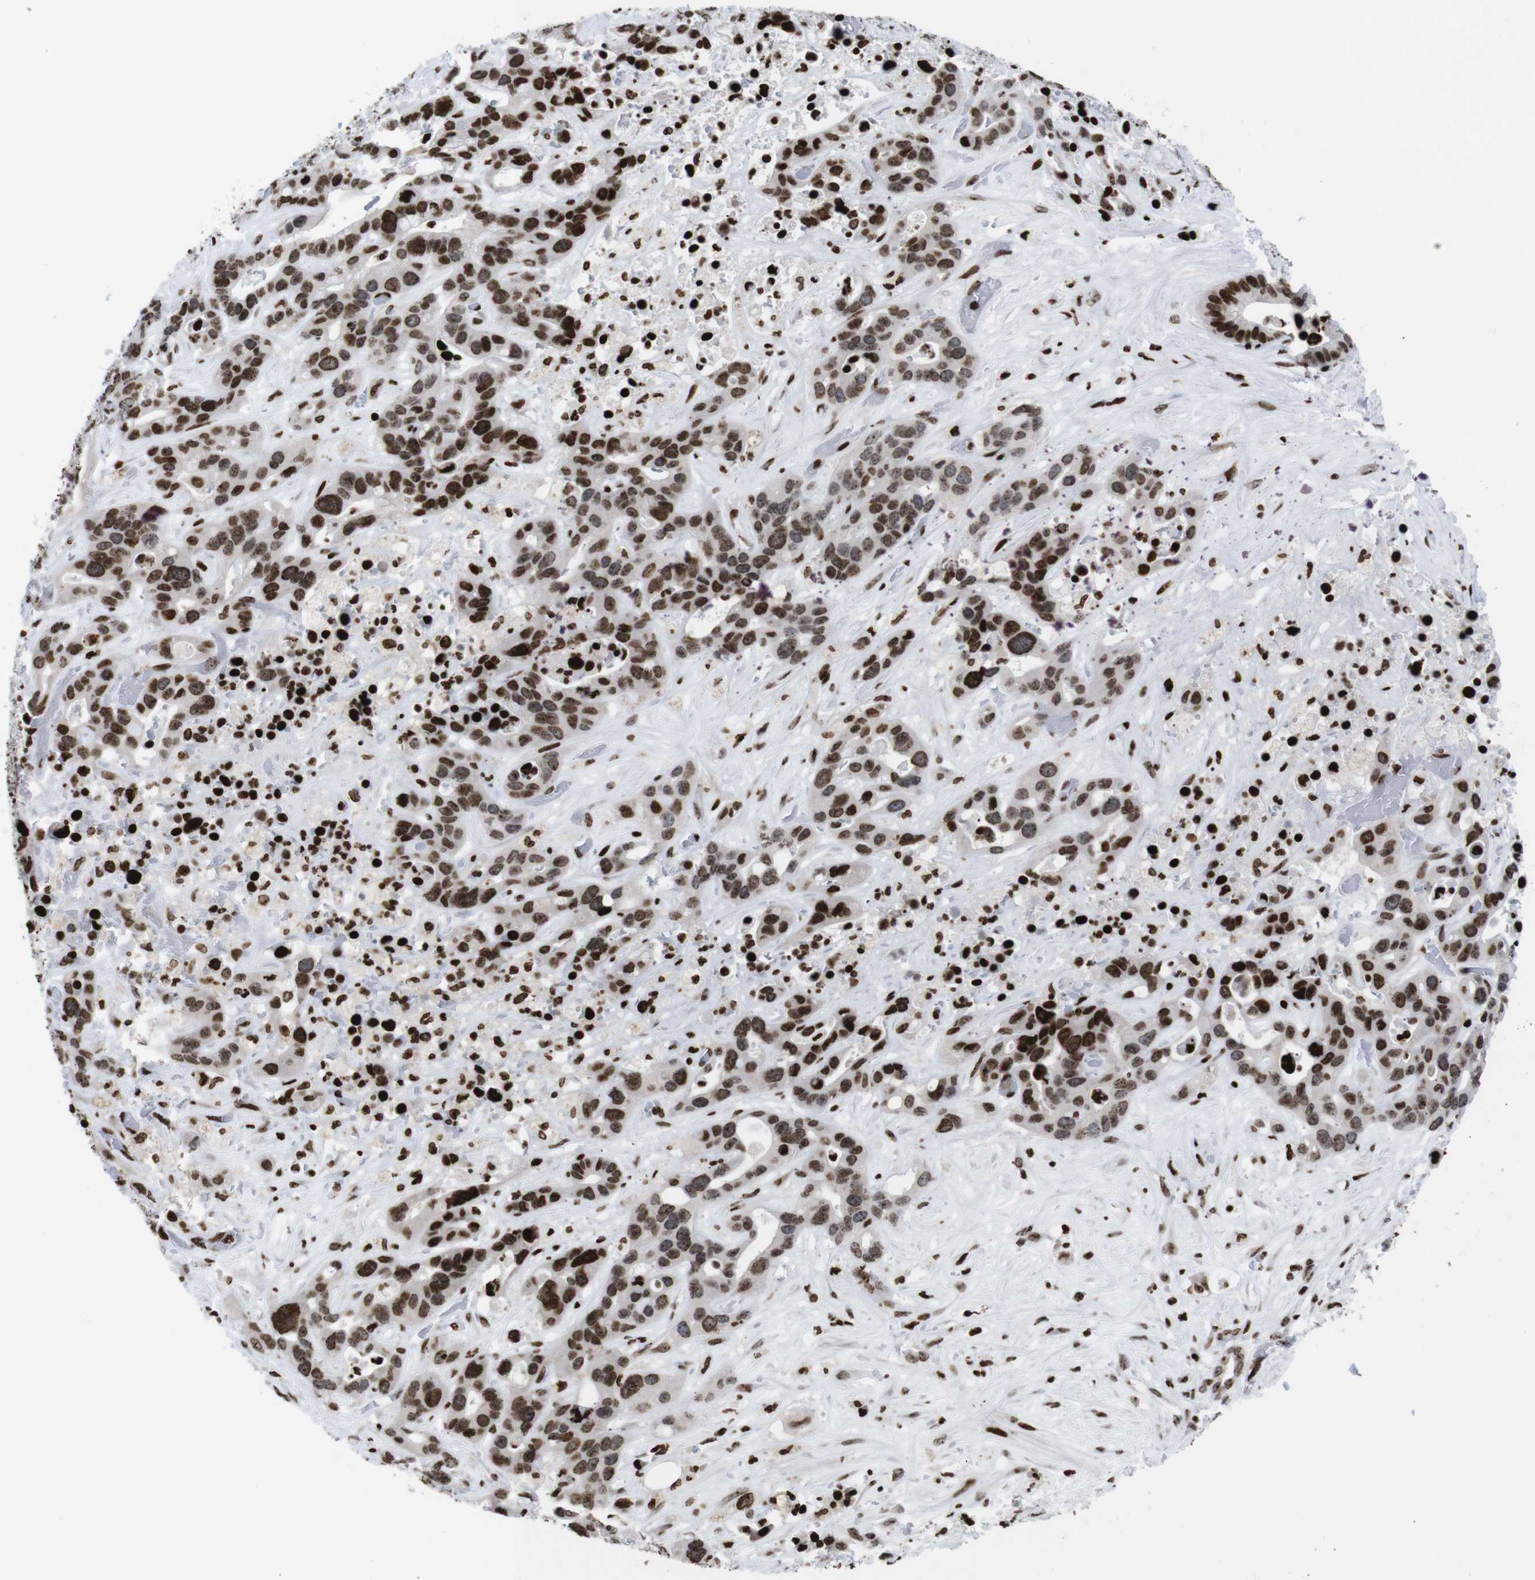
{"staining": {"intensity": "strong", "quantity": ">75%", "location": "nuclear"}, "tissue": "liver cancer", "cell_type": "Tumor cells", "image_type": "cancer", "snomed": [{"axis": "morphology", "description": "Cholangiocarcinoma"}, {"axis": "topography", "description": "Liver"}], "caption": "A brown stain shows strong nuclear staining of a protein in human liver cancer tumor cells.", "gene": "H1-4", "patient": {"sex": "female", "age": 65}}